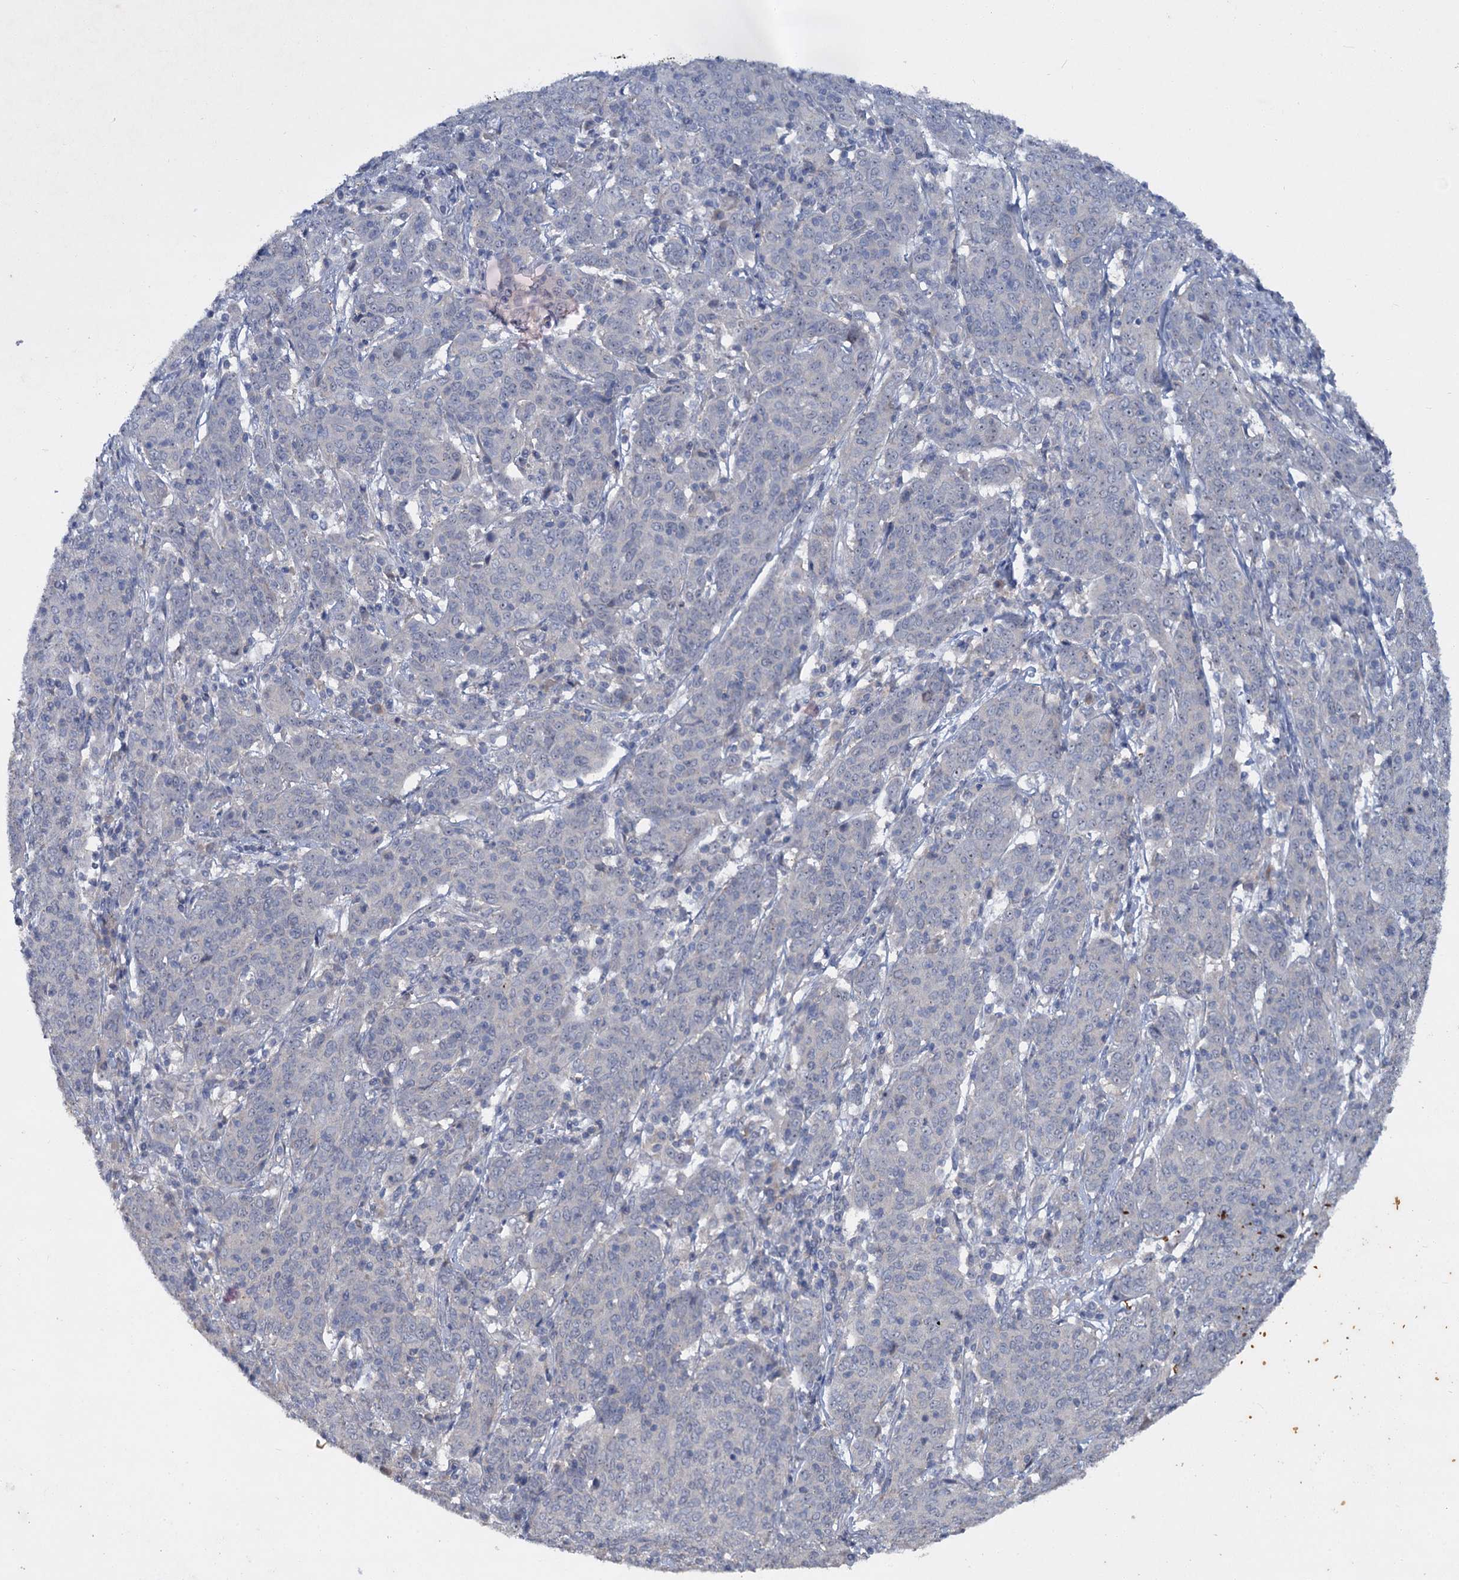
{"staining": {"intensity": "negative", "quantity": "none", "location": "none"}, "tissue": "cervical cancer", "cell_type": "Tumor cells", "image_type": "cancer", "snomed": [{"axis": "morphology", "description": "Squamous cell carcinoma, NOS"}, {"axis": "topography", "description": "Cervix"}], "caption": "Protein analysis of cervical cancer (squamous cell carcinoma) exhibits no significant expression in tumor cells.", "gene": "ATP9A", "patient": {"sex": "female", "age": 67}}